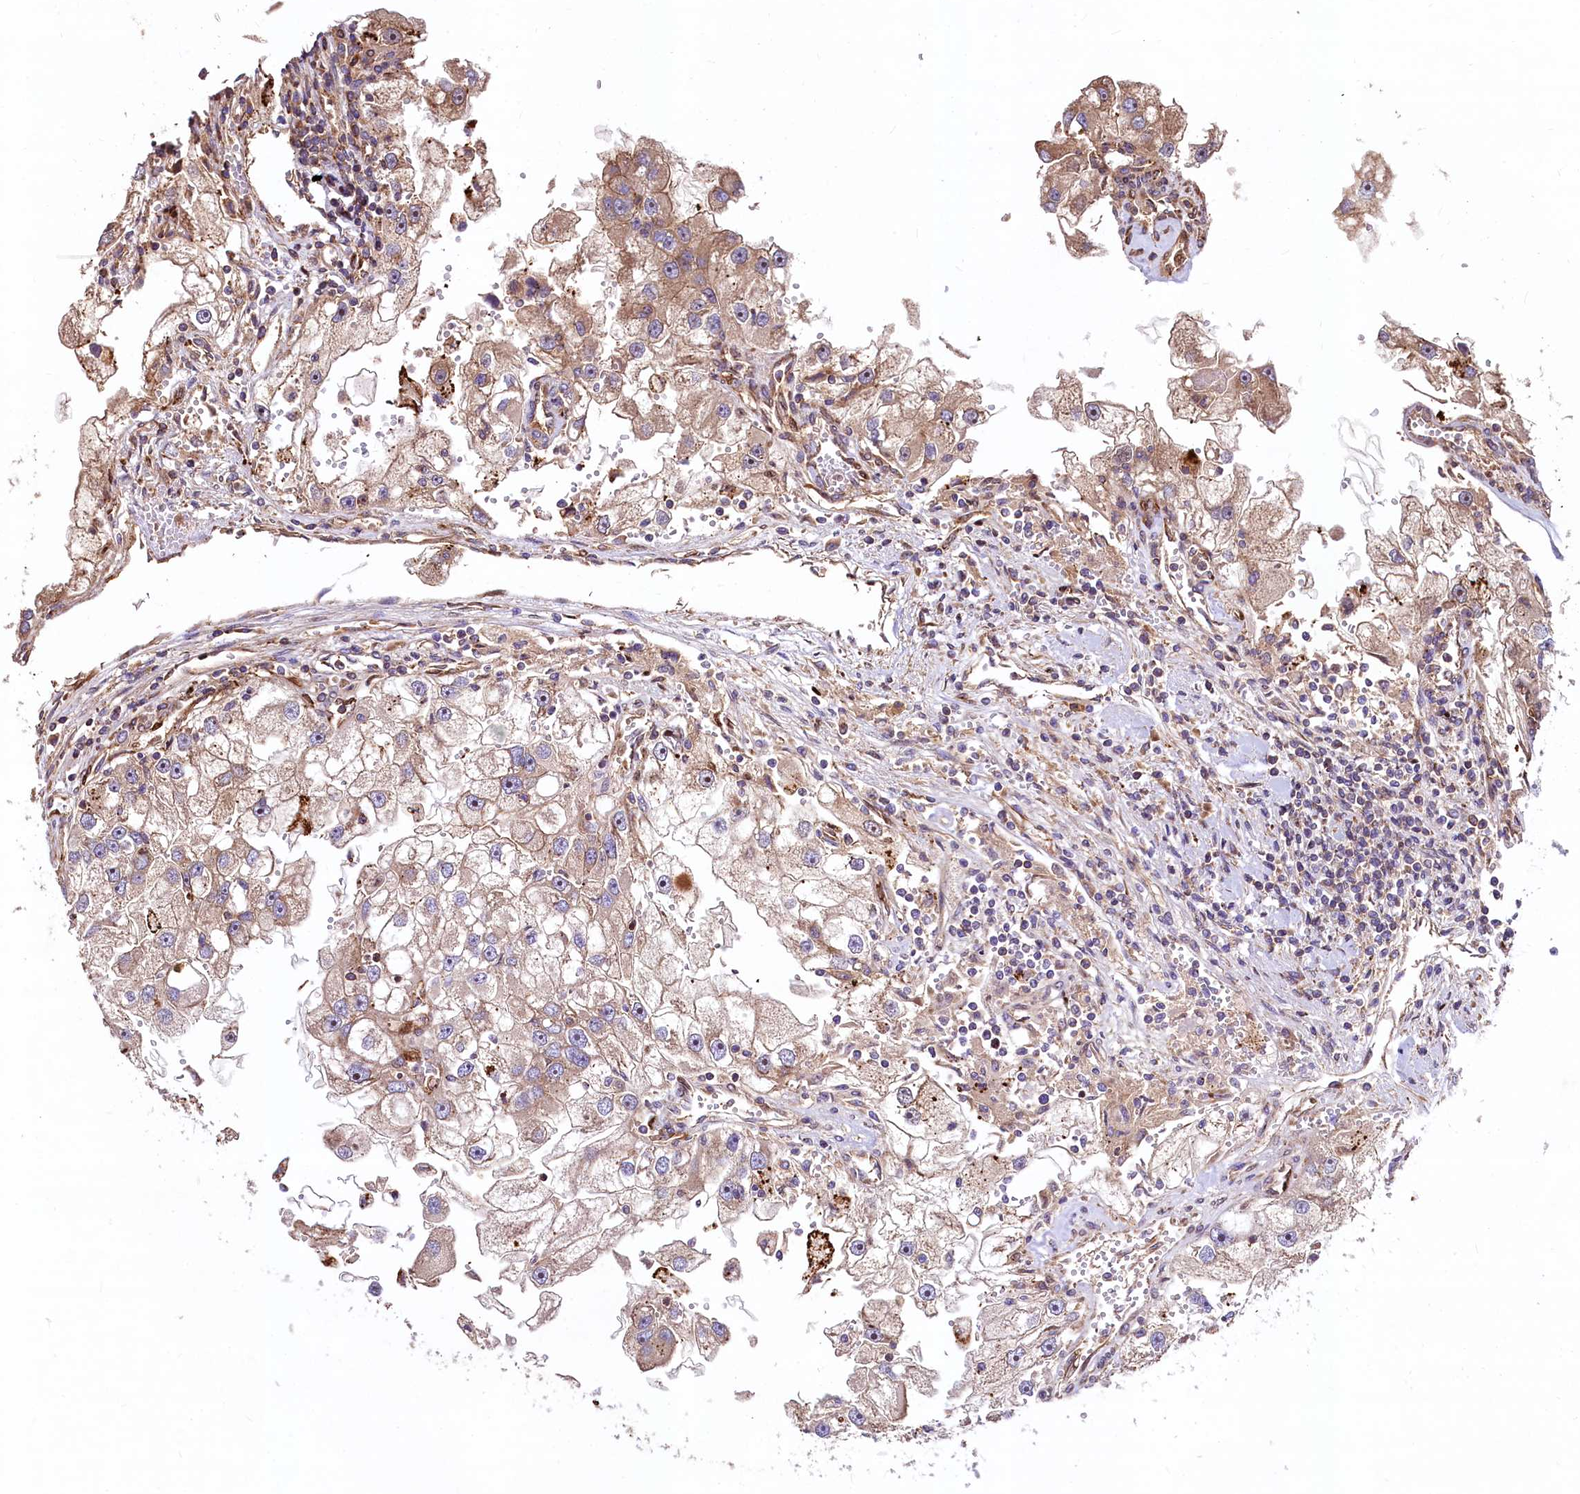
{"staining": {"intensity": "weak", "quantity": "25%-75%", "location": "cytoplasmic/membranous"}, "tissue": "renal cancer", "cell_type": "Tumor cells", "image_type": "cancer", "snomed": [{"axis": "morphology", "description": "Adenocarcinoma, NOS"}, {"axis": "topography", "description": "Kidney"}], "caption": "Renal adenocarcinoma stained for a protein shows weak cytoplasmic/membranous positivity in tumor cells. (Stains: DAB in brown, nuclei in blue, Microscopy: brightfield microscopy at high magnification).", "gene": "KLHDC4", "patient": {"sex": "male", "age": 63}}